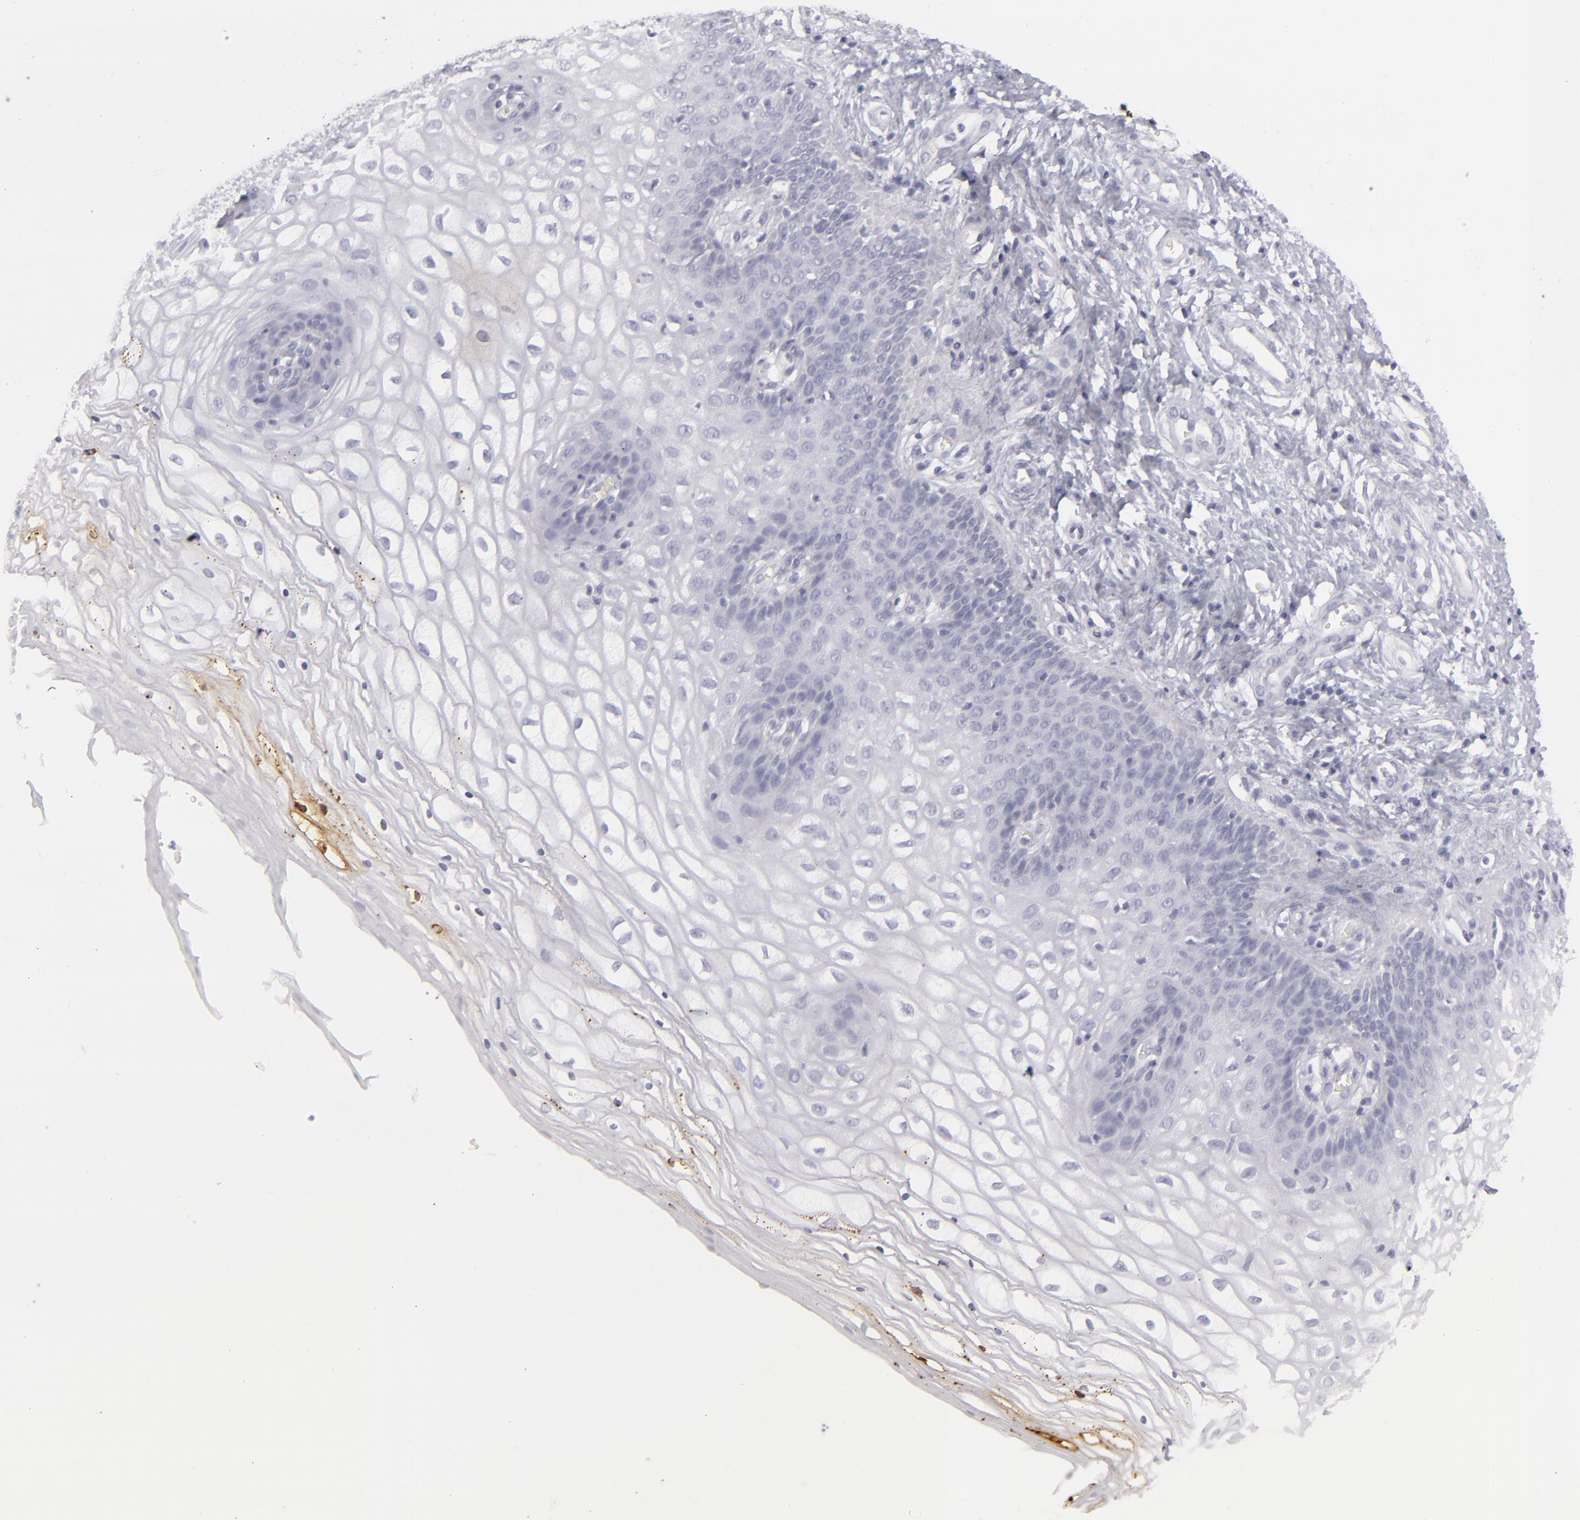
{"staining": {"intensity": "moderate", "quantity": "<25%", "location": "cytoplasmic/membranous,nuclear"}, "tissue": "vagina", "cell_type": "Squamous epithelial cells", "image_type": "normal", "snomed": [{"axis": "morphology", "description": "Normal tissue, NOS"}, {"axis": "topography", "description": "Vagina"}], "caption": "High-power microscopy captured an immunohistochemistry (IHC) histopathology image of normal vagina, revealing moderate cytoplasmic/membranous,nuclear positivity in about <25% of squamous epithelial cells.", "gene": "FLG", "patient": {"sex": "female", "age": 34}}